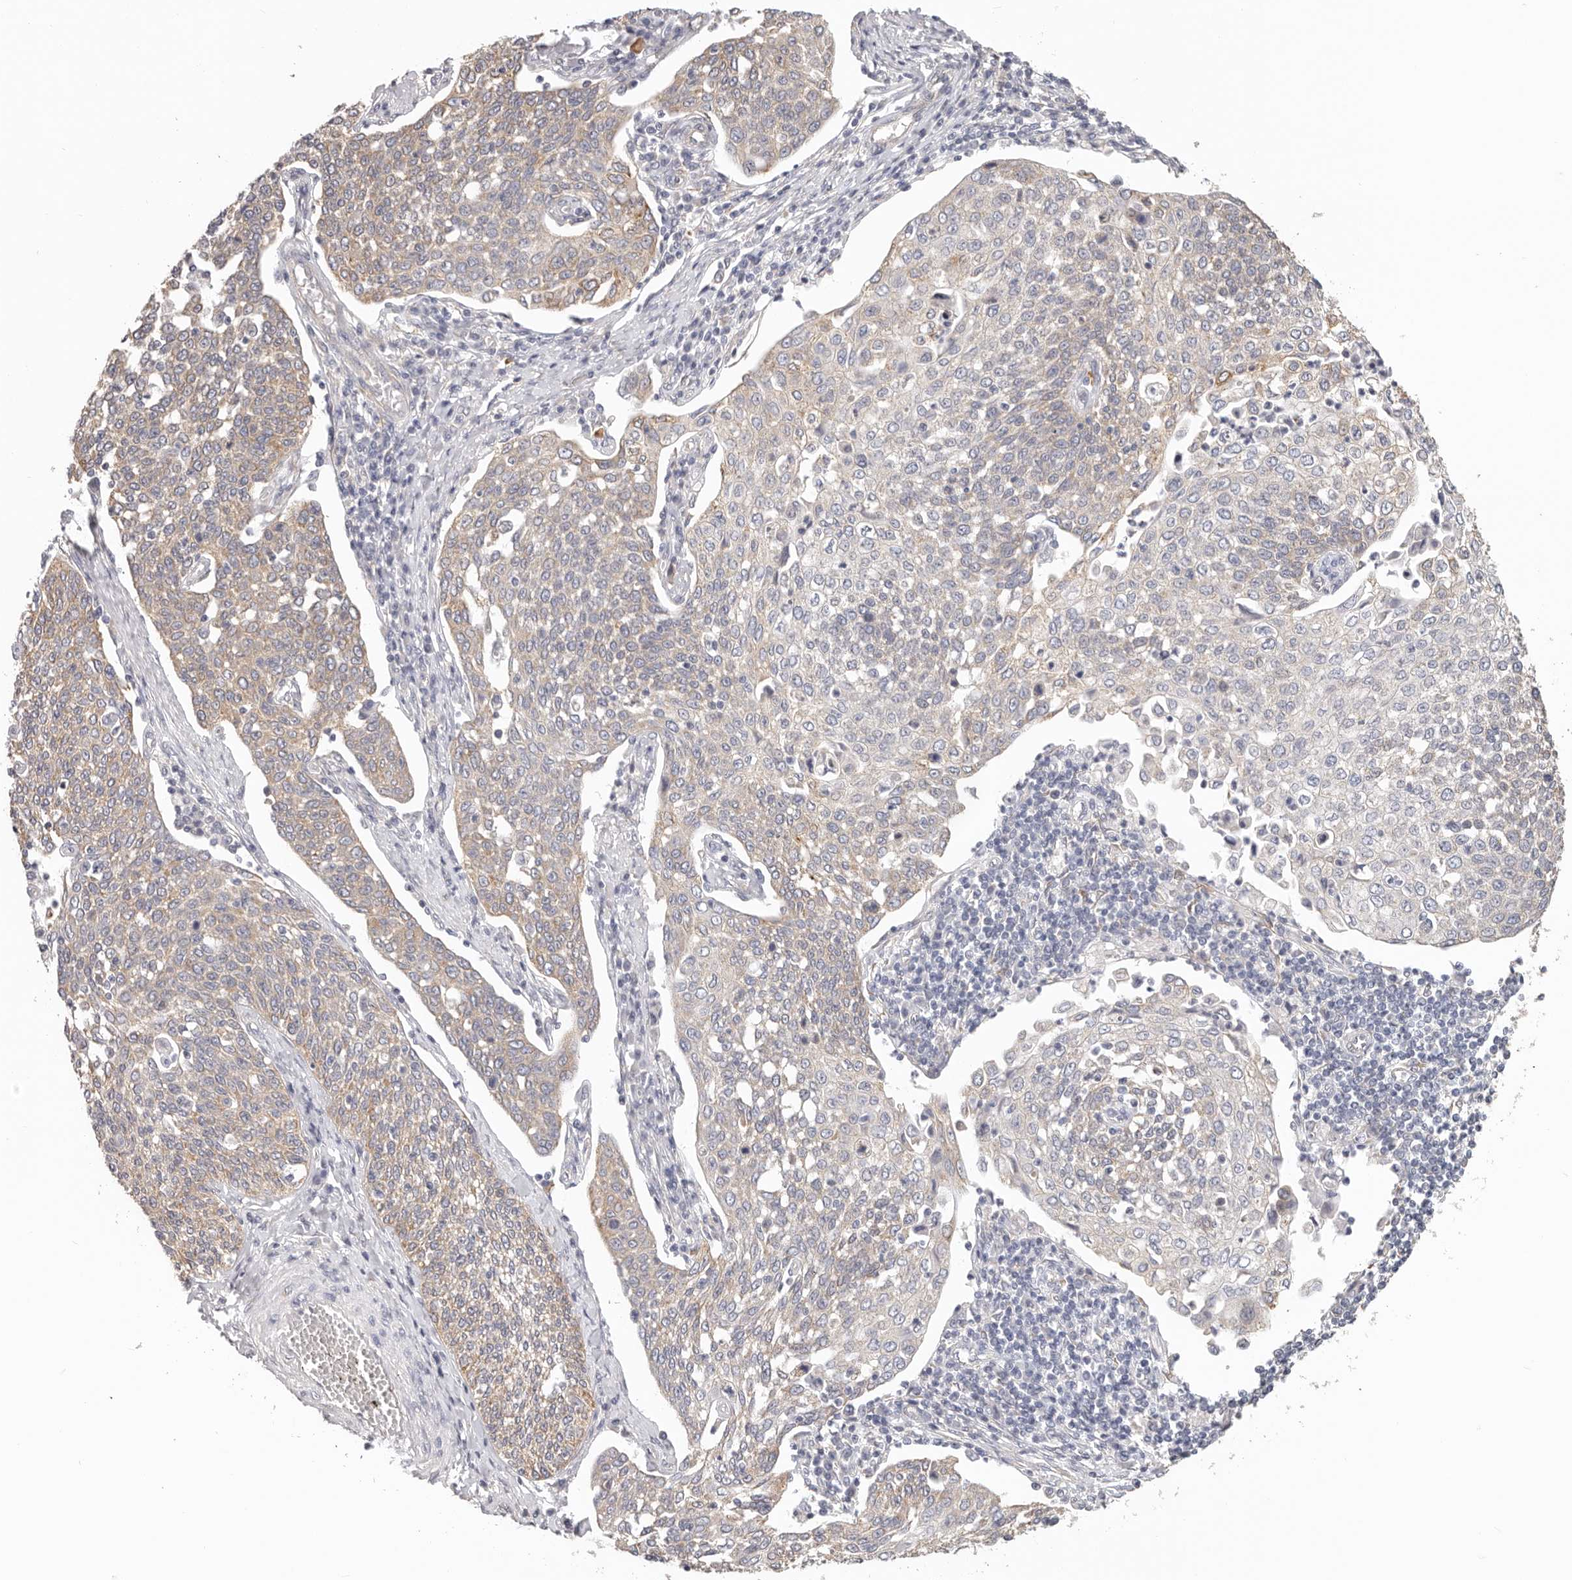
{"staining": {"intensity": "weak", "quantity": ">75%", "location": "cytoplasmic/membranous"}, "tissue": "cervical cancer", "cell_type": "Tumor cells", "image_type": "cancer", "snomed": [{"axis": "morphology", "description": "Squamous cell carcinoma, NOS"}, {"axis": "topography", "description": "Cervix"}], "caption": "Immunohistochemistry micrograph of neoplastic tissue: cervical cancer stained using immunohistochemistry (IHC) shows low levels of weak protein expression localized specifically in the cytoplasmic/membranous of tumor cells, appearing as a cytoplasmic/membranous brown color.", "gene": "AFDN", "patient": {"sex": "female", "age": 34}}